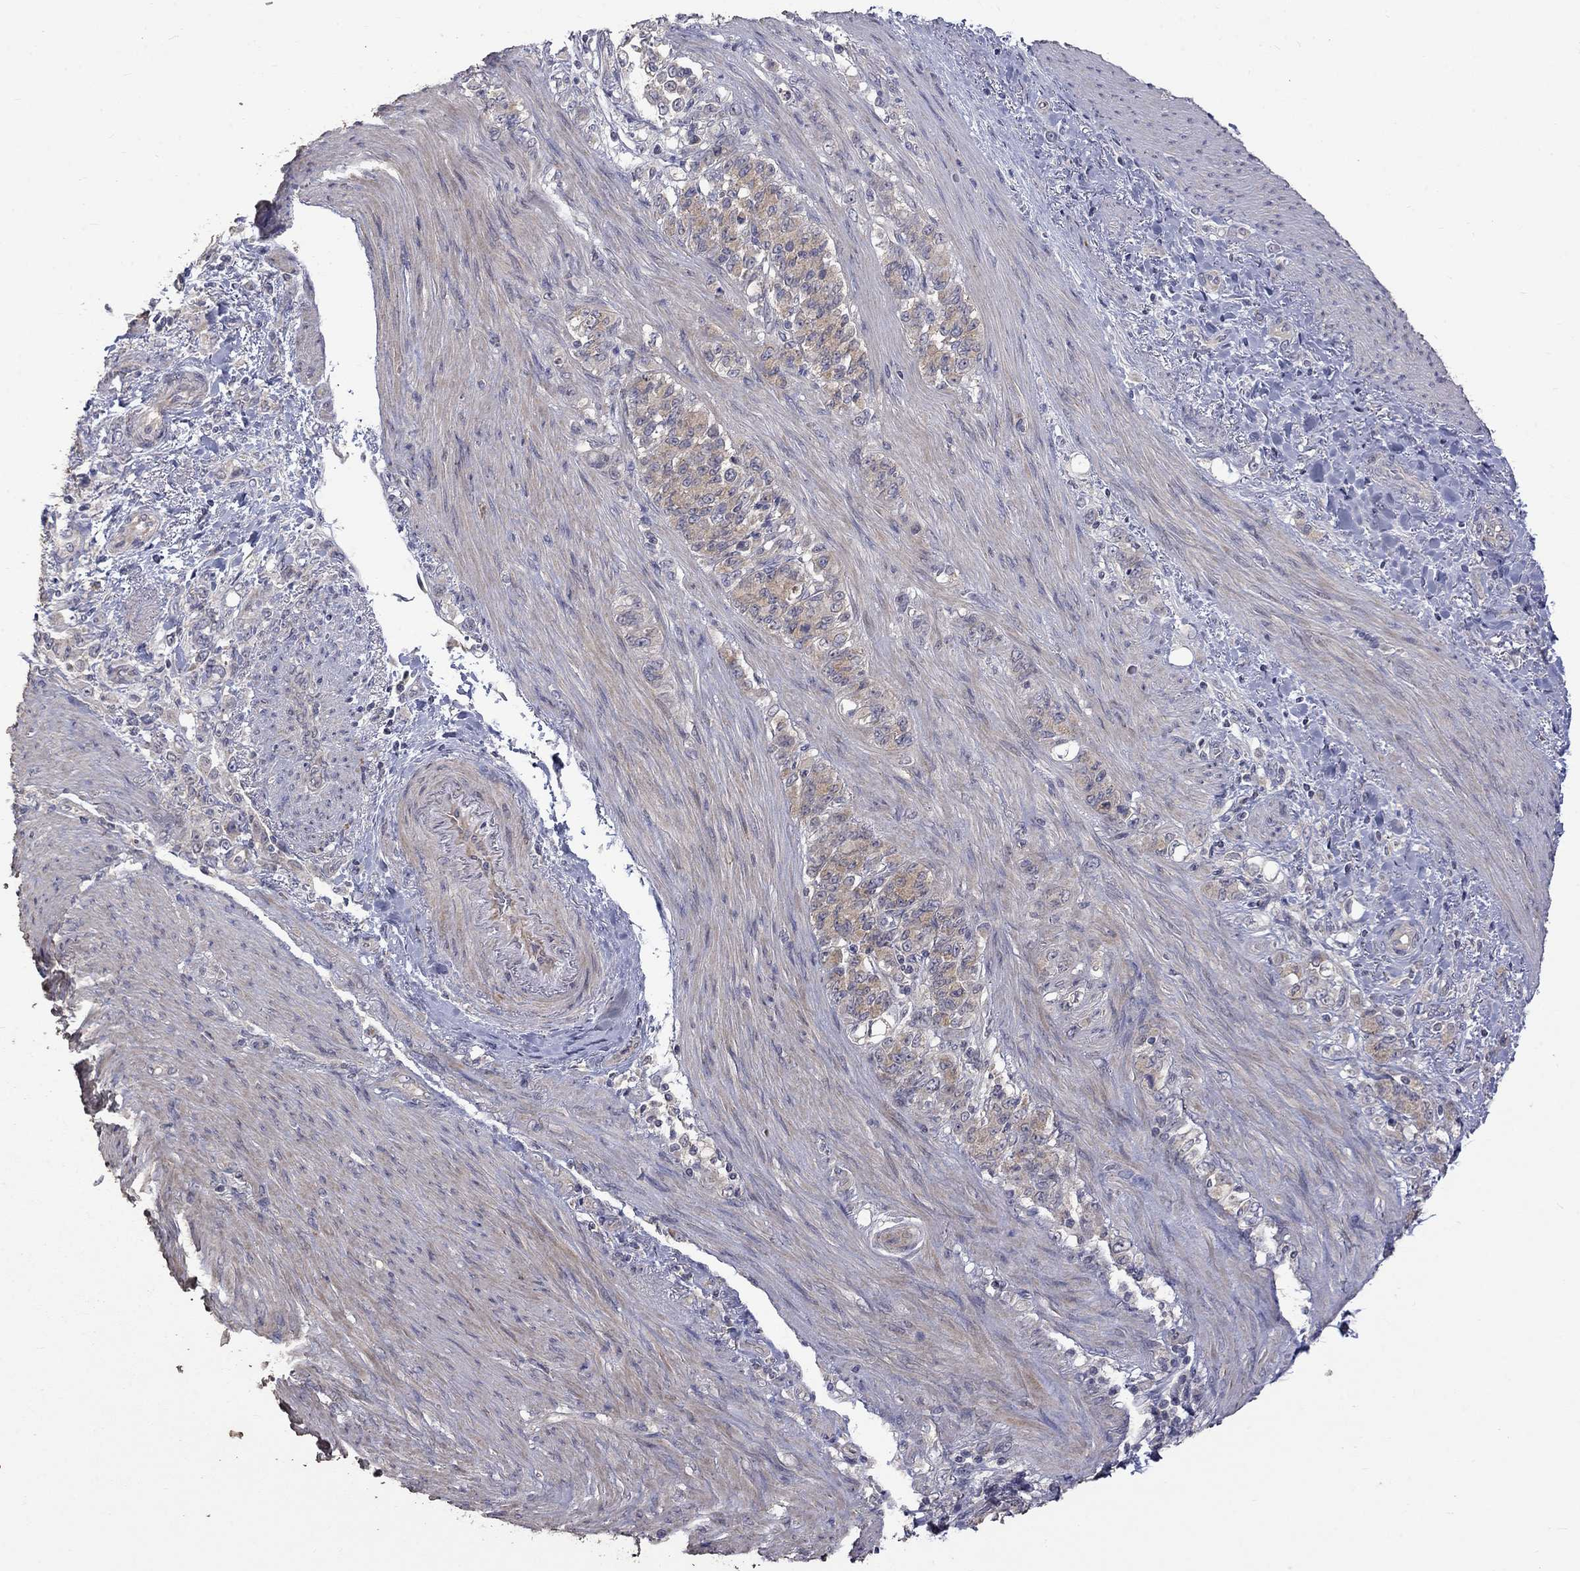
{"staining": {"intensity": "weak", "quantity": "25%-75%", "location": "cytoplasmic/membranous"}, "tissue": "stomach cancer", "cell_type": "Tumor cells", "image_type": "cancer", "snomed": [{"axis": "morphology", "description": "Normal tissue, NOS"}, {"axis": "morphology", "description": "Adenocarcinoma, NOS"}, {"axis": "topography", "description": "Stomach"}], "caption": "Weak cytoplasmic/membranous expression is identified in about 25%-75% of tumor cells in stomach cancer.", "gene": "SLC39A14", "patient": {"sex": "female", "age": 79}}